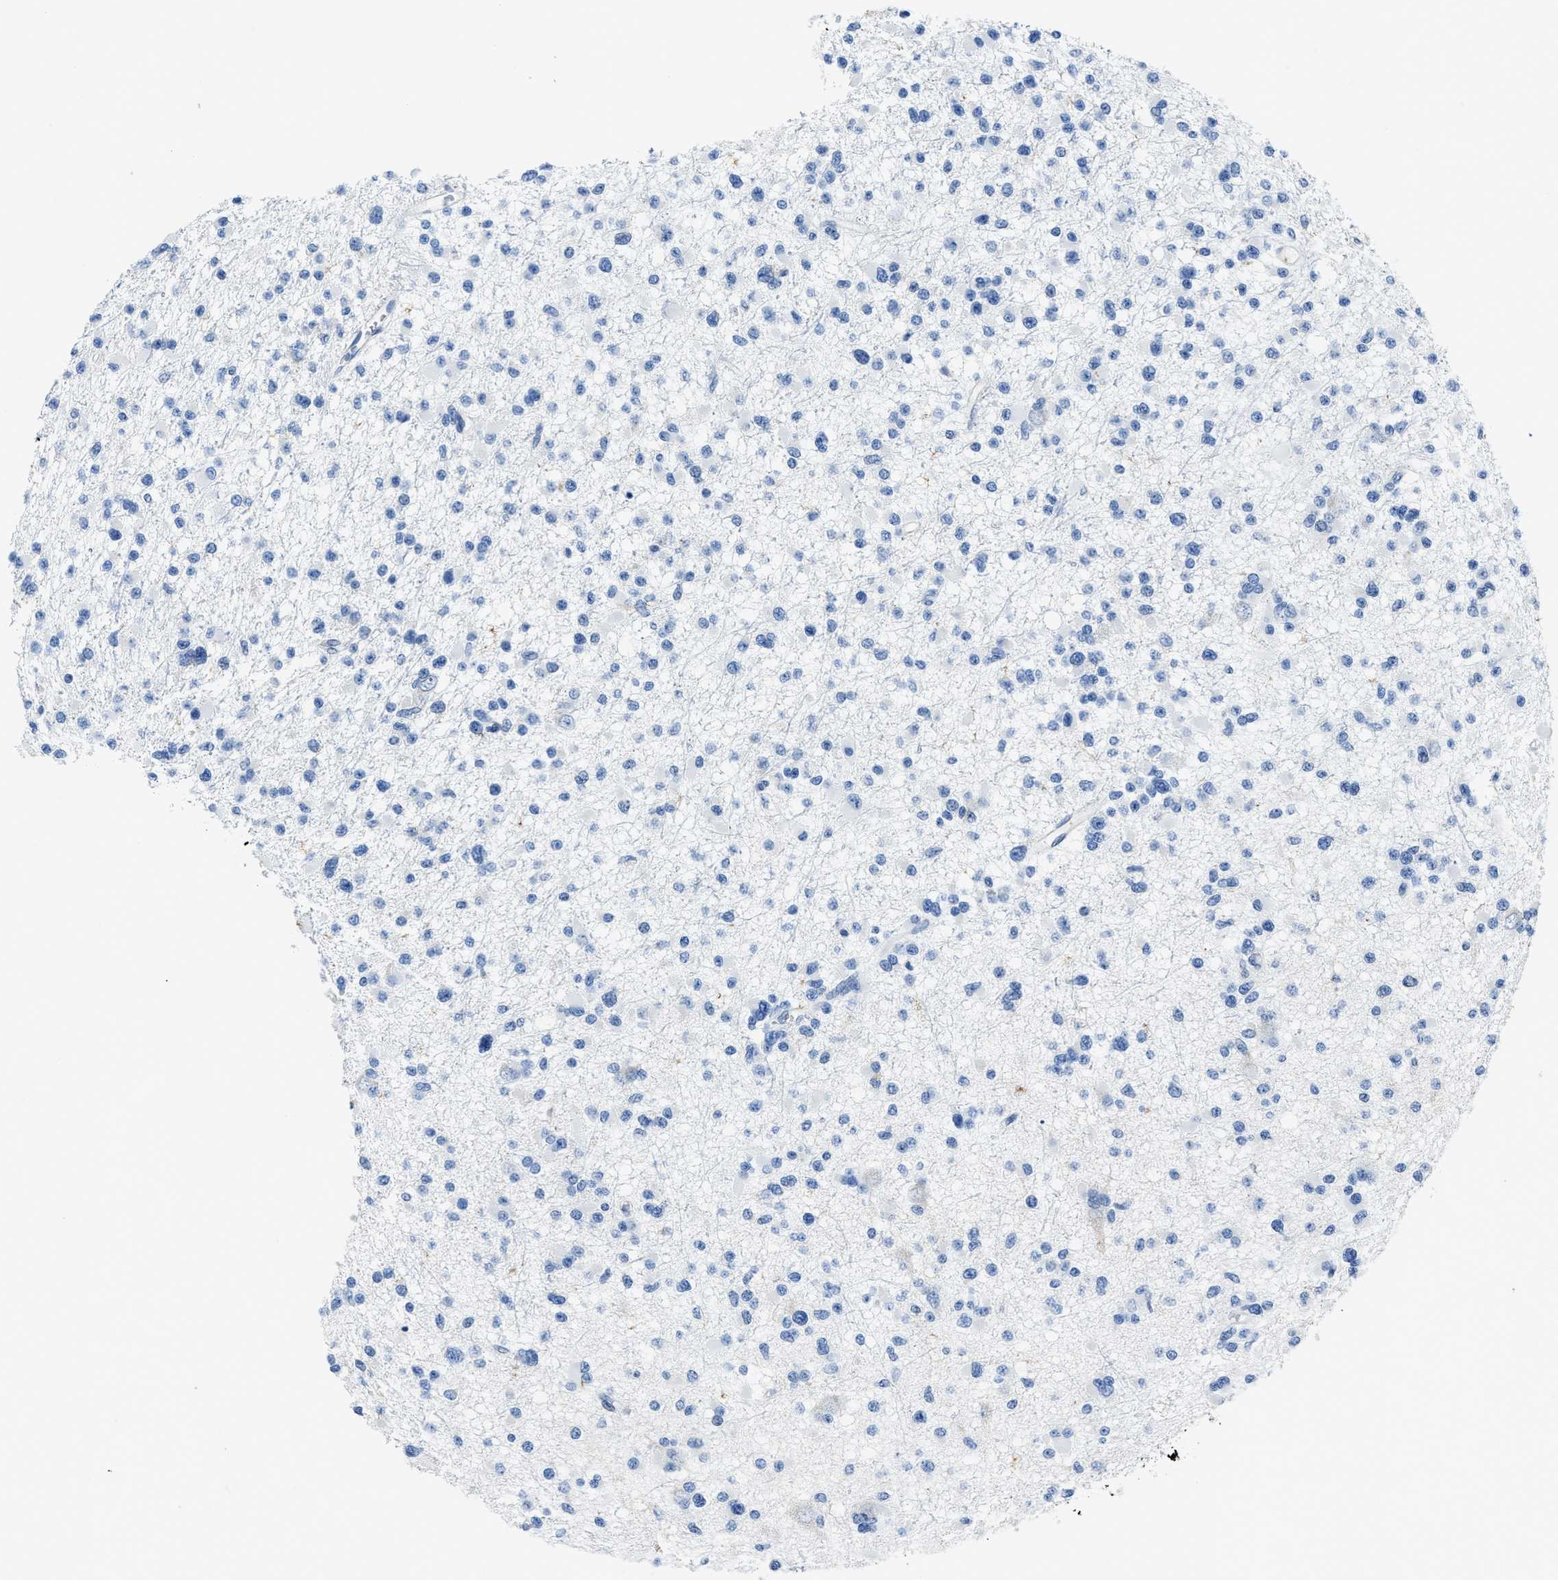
{"staining": {"intensity": "negative", "quantity": "none", "location": "none"}, "tissue": "glioma", "cell_type": "Tumor cells", "image_type": "cancer", "snomed": [{"axis": "morphology", "description": "Glioma, malignant, Low grade"}, {"axis": "topography", "description": "Brain"}], "caption": "DAB immunohistochemical staining of human glioma shows no significant expression in tumor cells.", "gene": "ASZ1", "patient": {"sex": "female", "age": 22}}